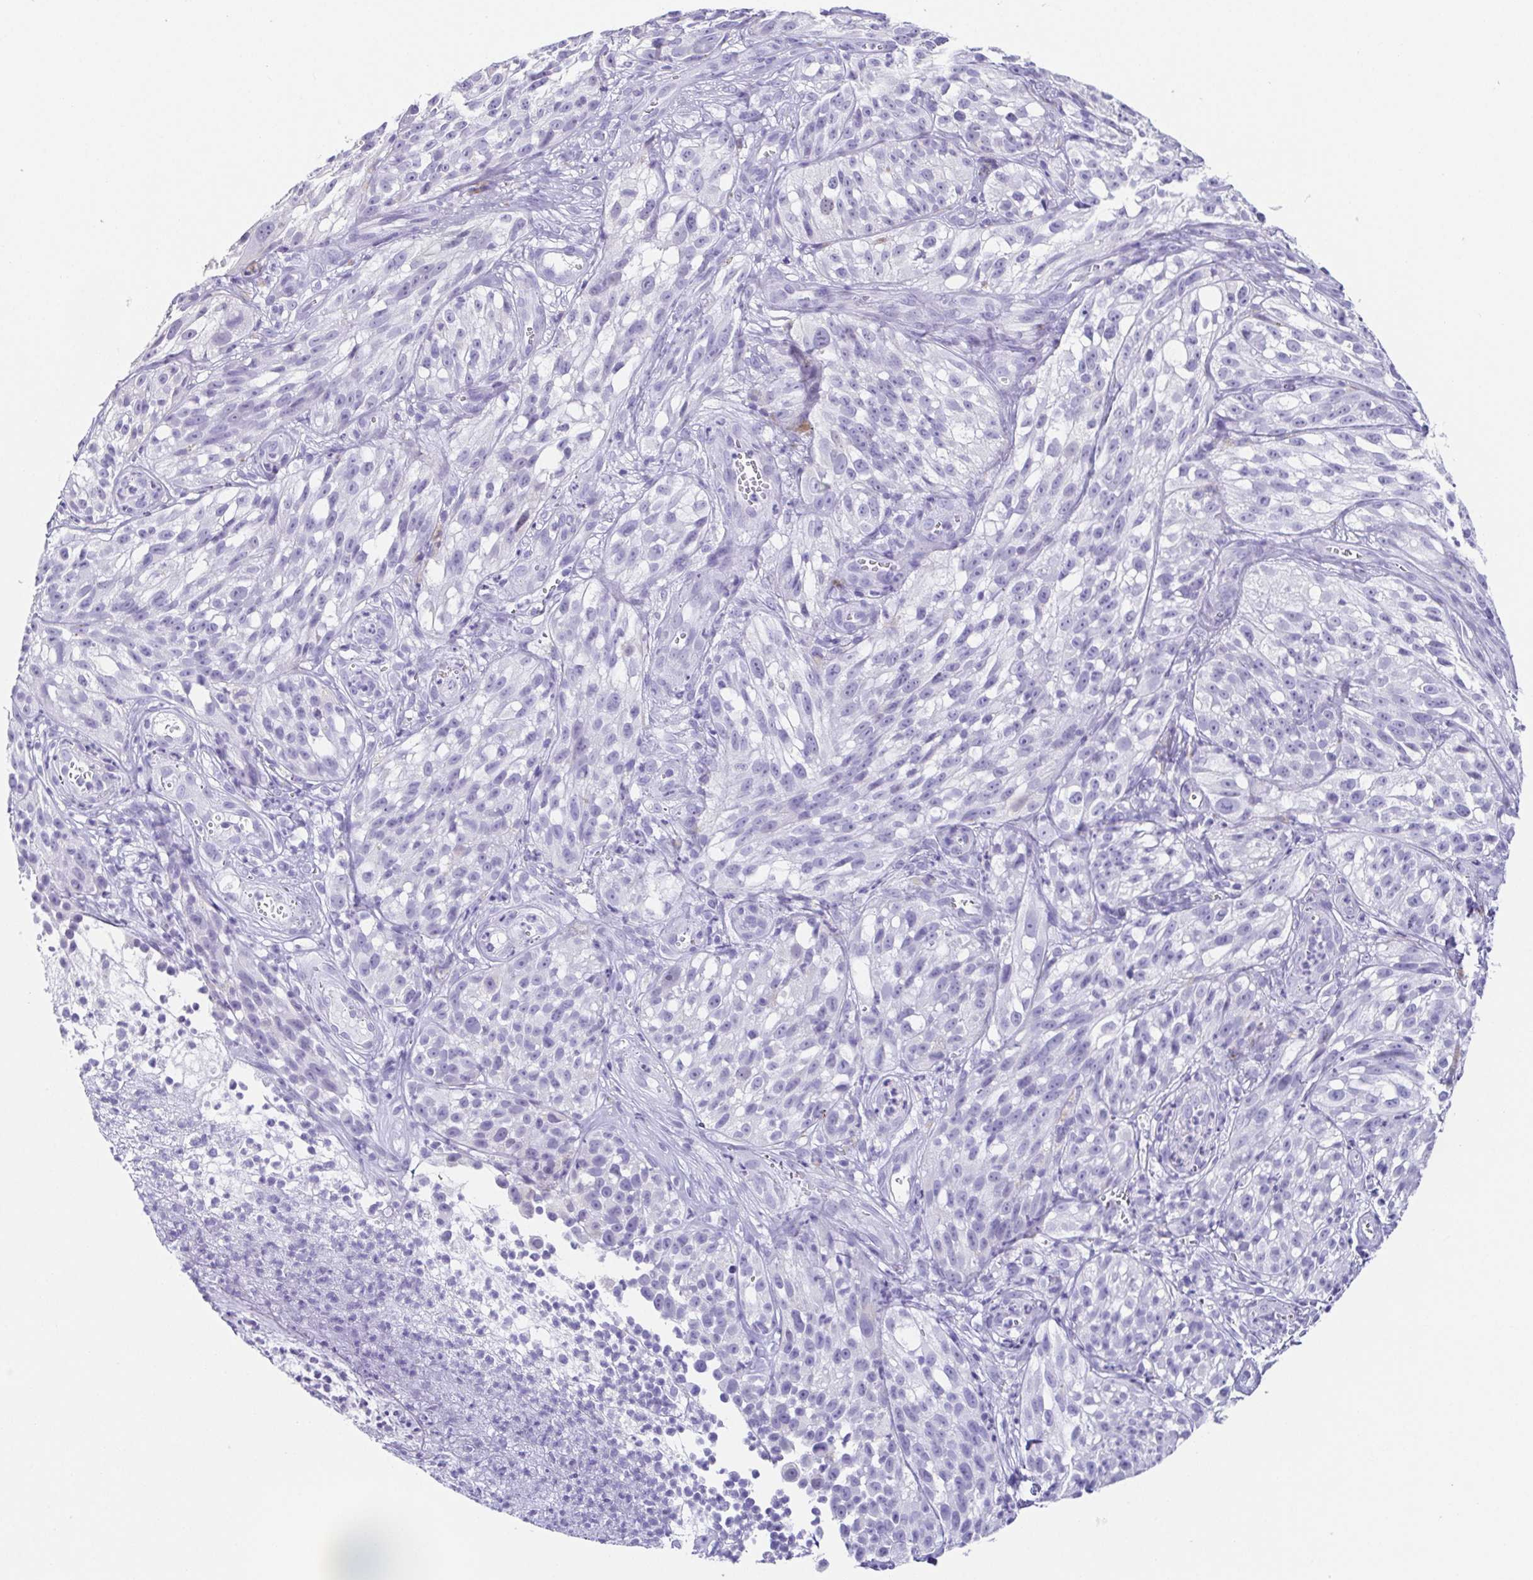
{"staining": {"intensity": "negative", "quantity": "none", "location": "none"}, "tissue": "melanoma", "cell_type": "Tumor cells", "image_type": "cancer", "snomed": [{"axis": "morphology", "description": "Malignant melanoma, NOS"}, {"axis": "topography", "description": "Skin"}], "caption": "Micrograph shows no significant protein staining in tumor cells of malignant melanoma.", "gene": "ESX1", "patient": {"sex": "female", "age": 85}}